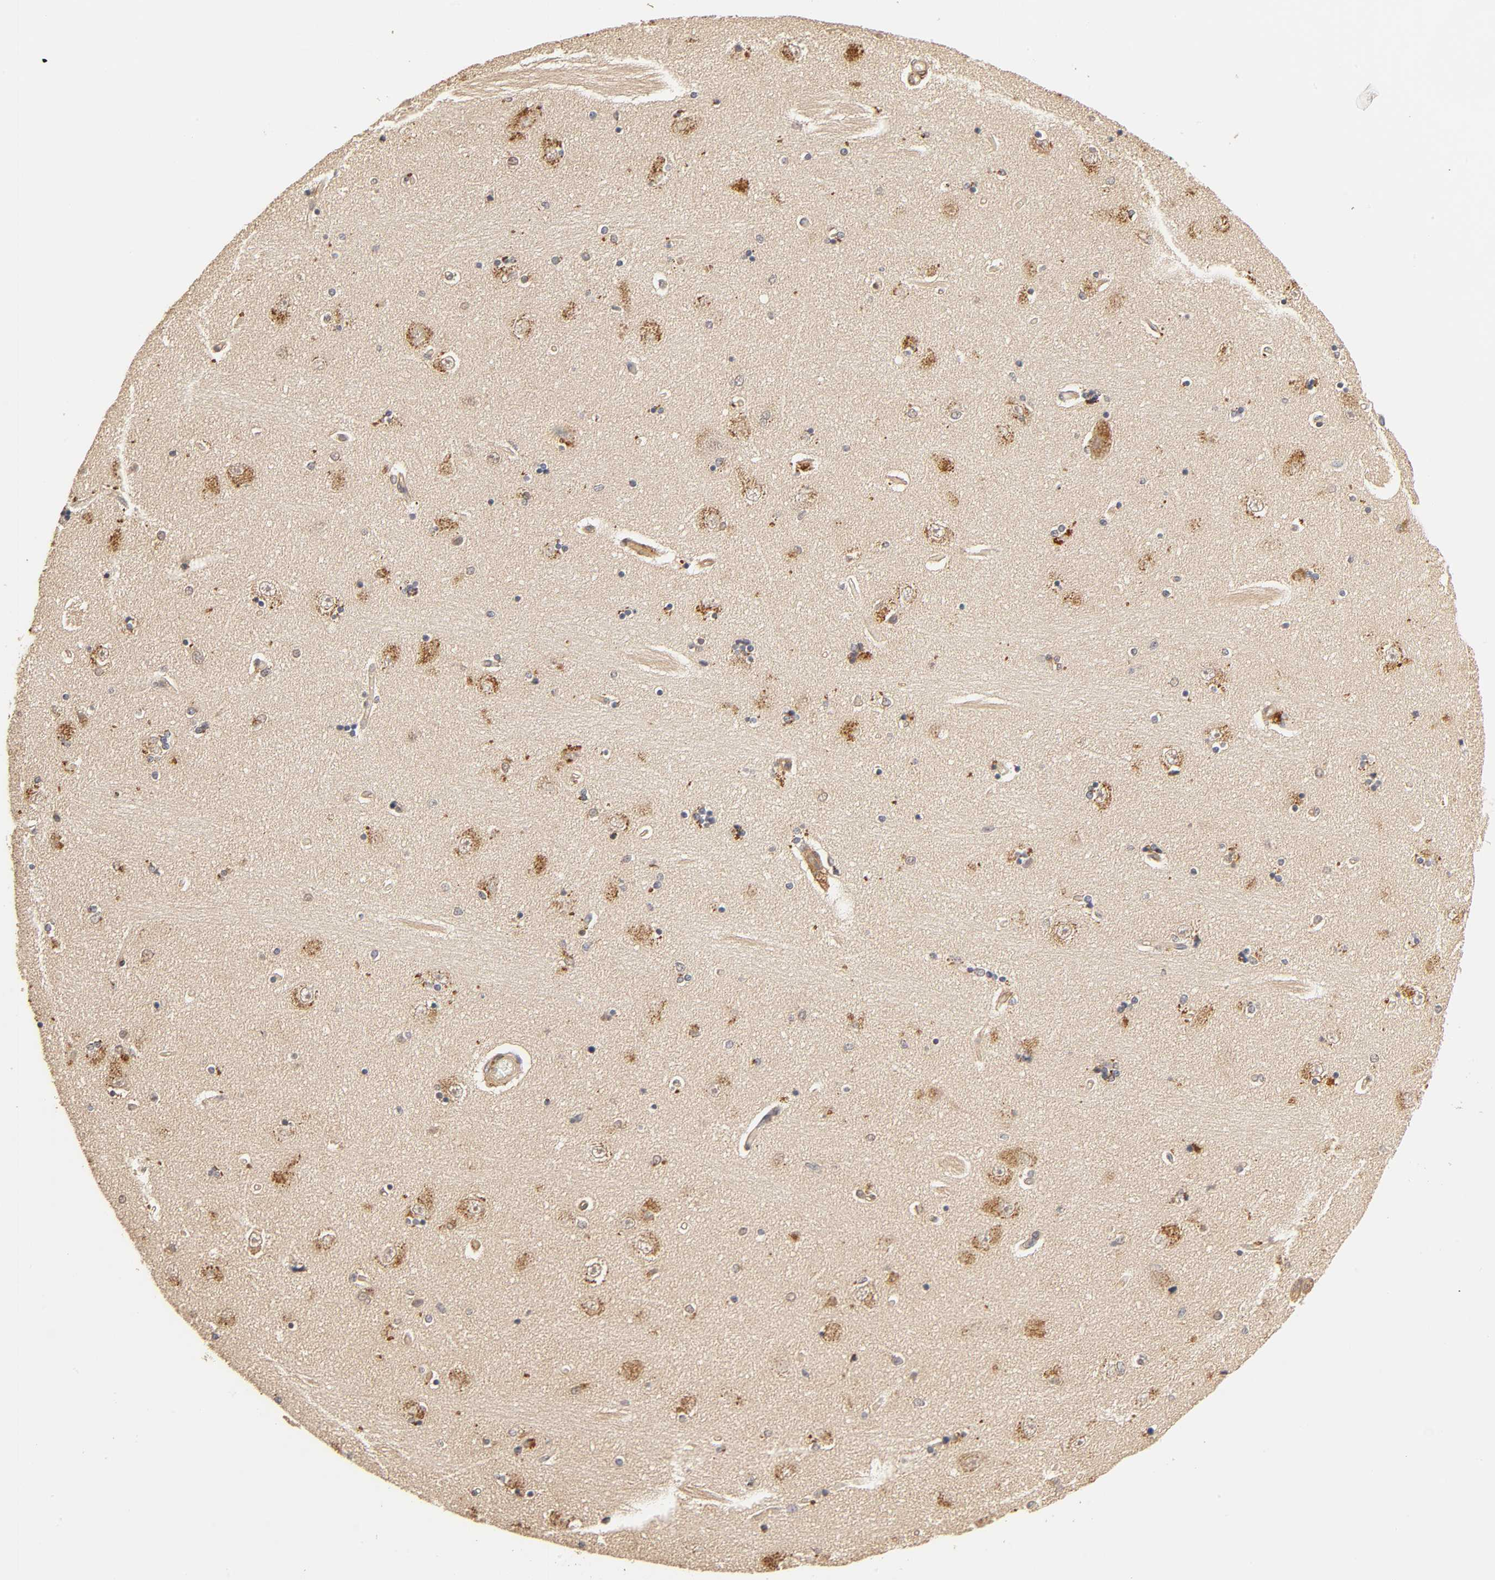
{"staining": {"intensity": "moderate", "quantity": "25%-75%", "location": "cytoplasmic/membranous"}, "tissue": "hippocampus", "cell_type": "Glial cells", "image_type": "normal", "snomed": [{"axis": "morphology", "description": "Normal tissue, NOS"}, {"axis": "topography", "description": "Hippocampus"}], "caption": "About 25%-75% of glial cells in normal human hippocampus exhibit moderate cytoplasmic/membranous protein staining as visualized by brown immunohistochemical staining.", "gene": "EPS8", "patient": {"sex": "female", "age": 54}}